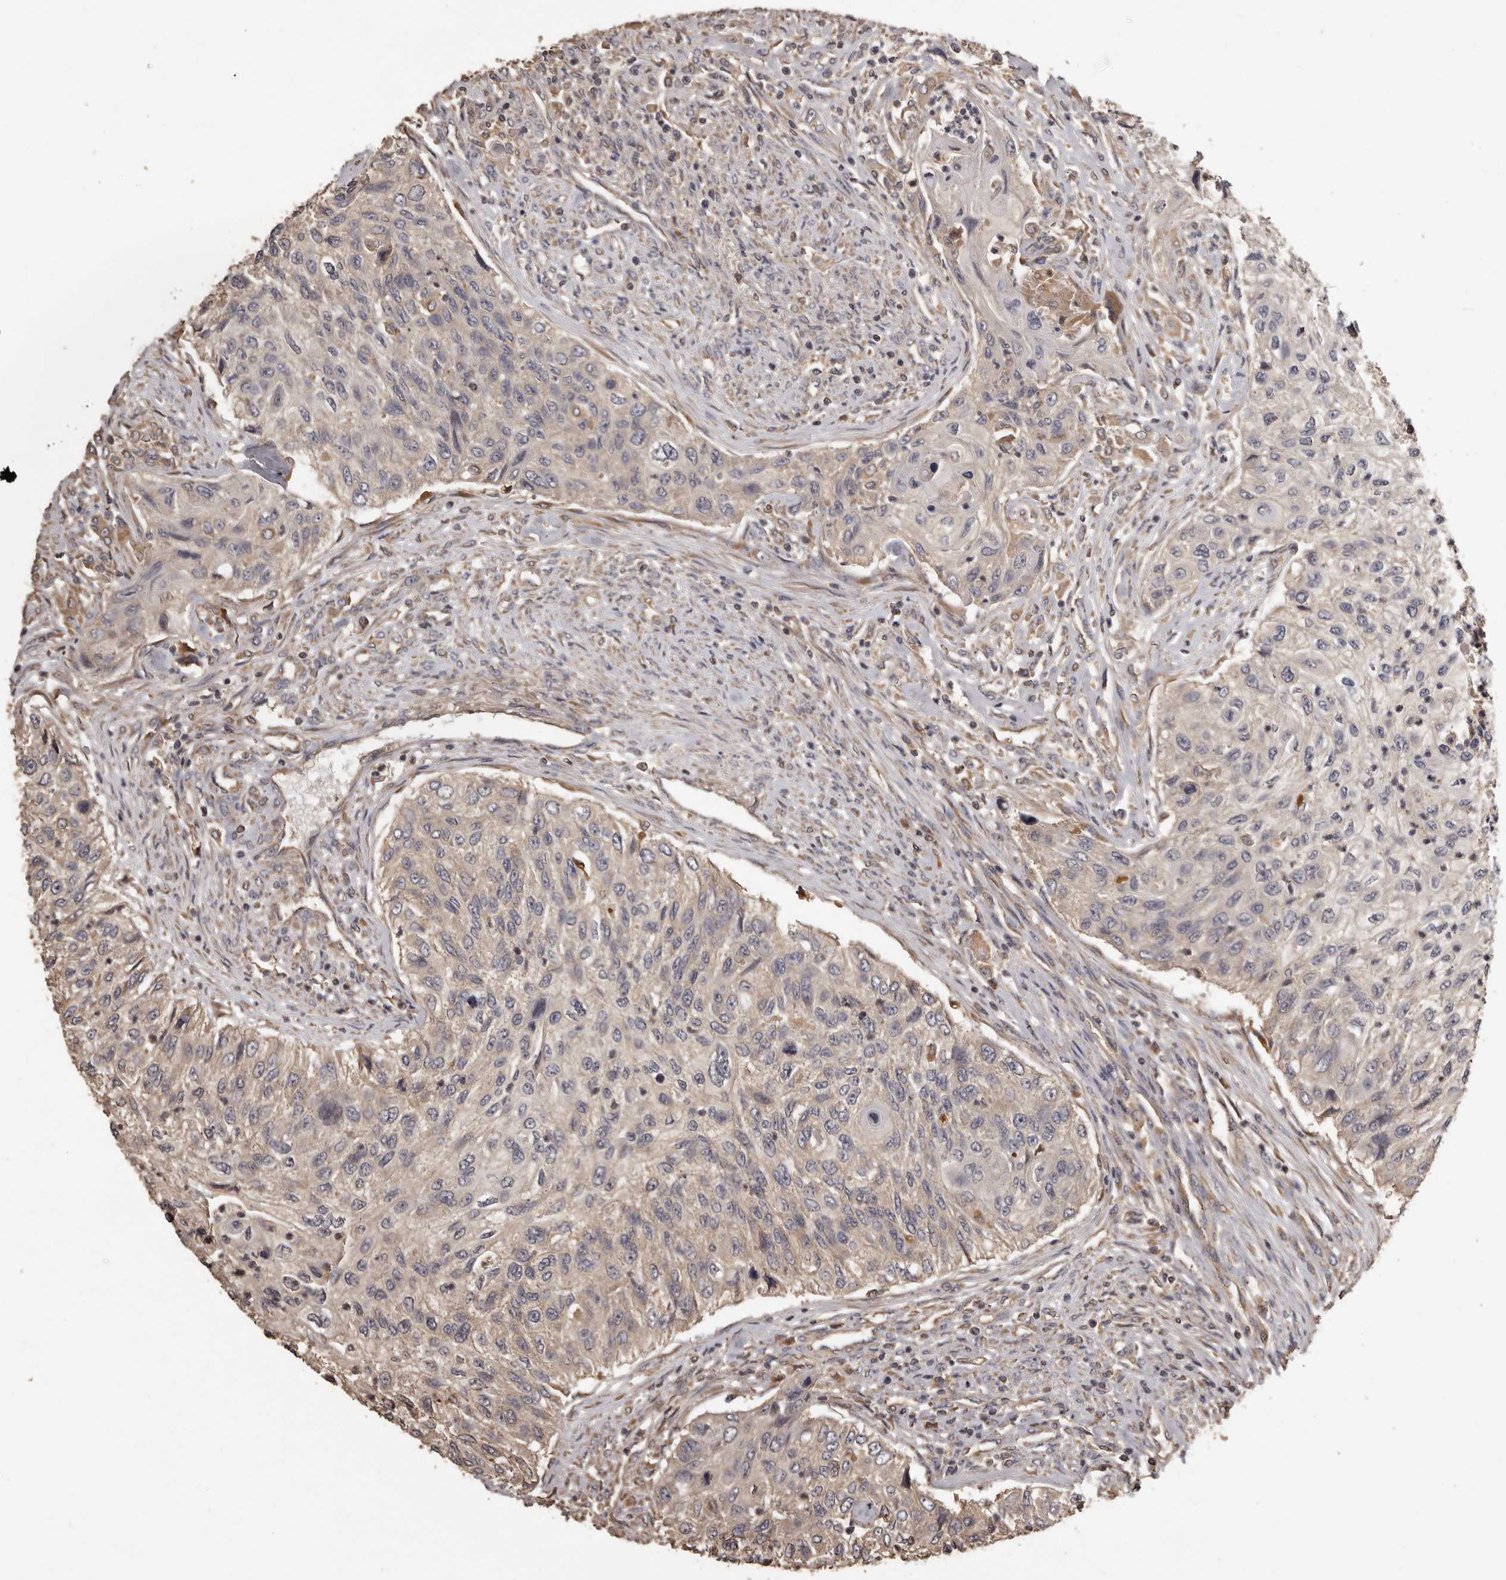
{"staining": {"intensity": "weak", "quantity": "<25%", "location": "cytoplasmic/membranous"}, "tissue": "urothelial cancer", "cell_type": "Tumor cells", "image_type": "cancer", "snomed": [{"axis": "morphology", "description": "Urothelial carcinoma, High grade"}, {"axis": "topography", "description": "Urinary bladder"}], "caption": "This is an IHC photomicrograph of urothelial carcinoma (high-grade). There is no expression in tumor cells.", "gene": "MGAT5", "patient": {"sex": "female", "age": 60}}